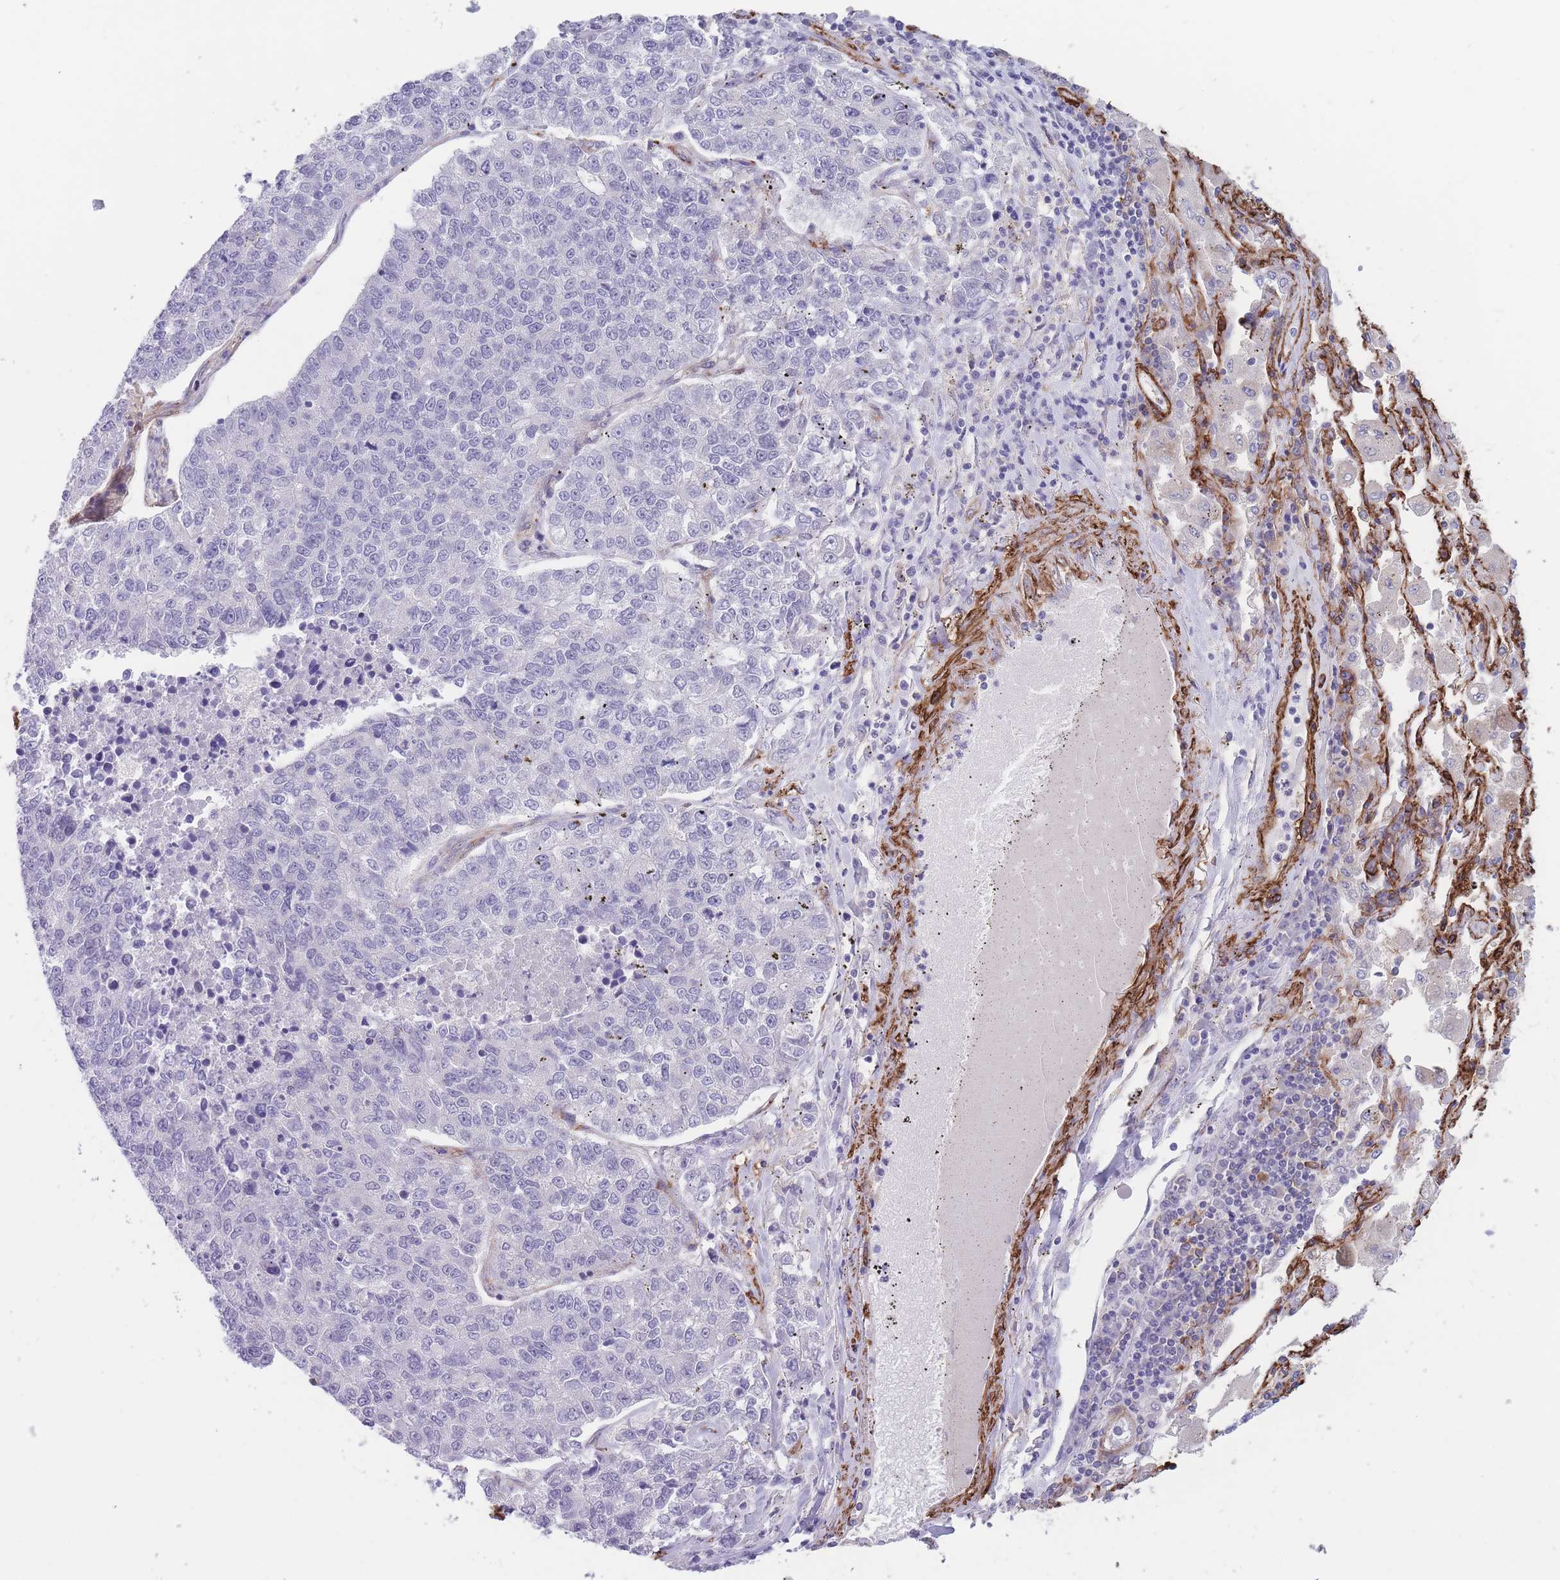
{"staining": {"intensity": "negative", "quantity": "none", "location": "none"}, "tissue": "lung cancer", "cell_type": "Tumor cells", "image_type": "cancer", "snomed": [{"axis": "morphology", "description": "Adenocarcinoma, NOS"}, {"axis": "topography", "description": "Lung"}], "caption": "Immunohistochemical staining of human lung cancer (adenocarcinoma) reveals no significant staining in tumor cells.", "gene": "DPYD", "patient": {"sex": "male", "age": 49}}